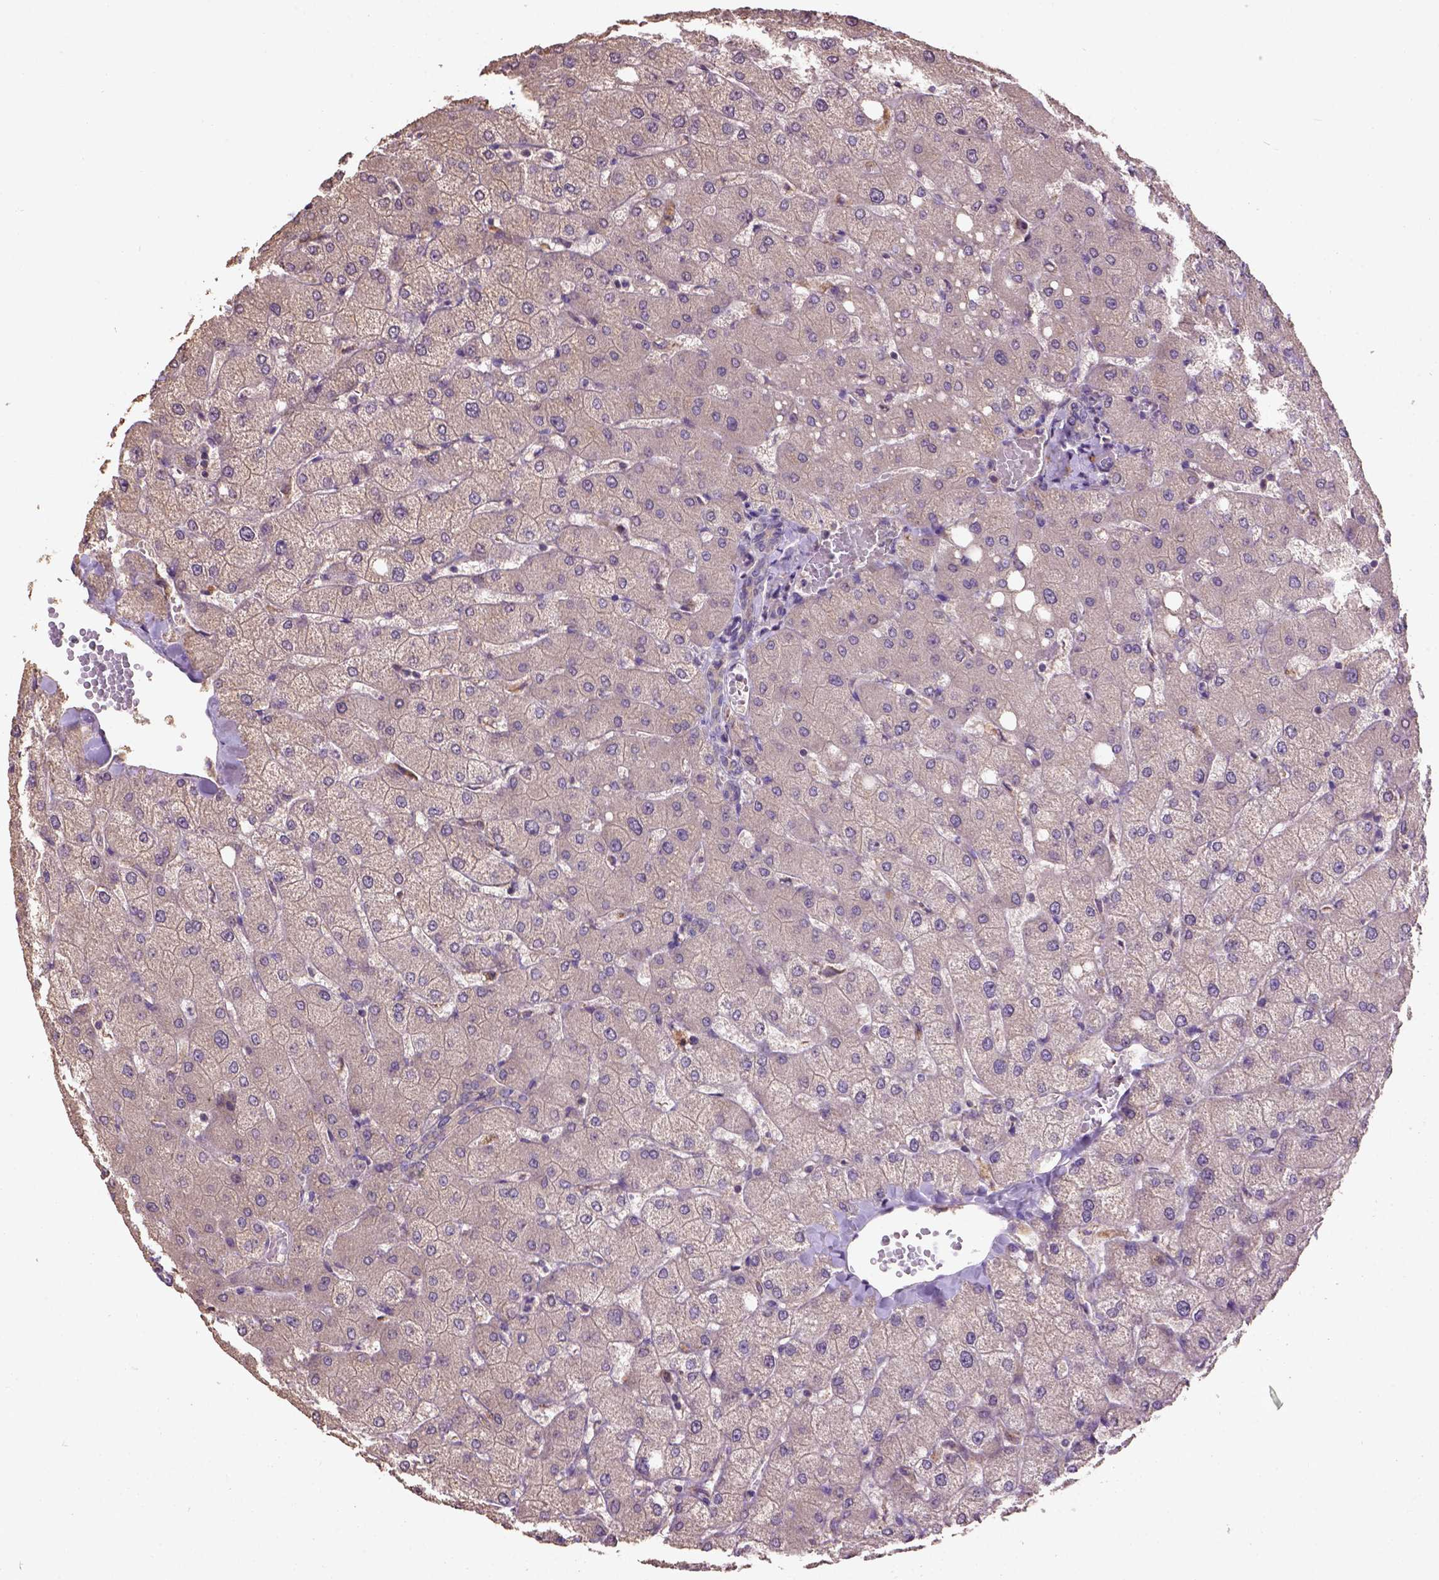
{"staining": {"intensity": "negative", "quantity": "none", "location": "none"}, "tissue": "liver", "cell_type": "Cholangiocytes", "image_type": "normal", "snomed": [{"axis": "morphology", "description": "Normal tissue, NOS"}, {"axis": "topography", "description": "Liver"}], "caption": "Immunohistochemistry (IHC) micrograph of normal liver: human liver stained with DAB (3,3'-diaminobenzidine) shows no significant protein positivity in cholangiocytes.", "gene": "KBTBD8", "patient": {"sex": "female", "age": 54}}